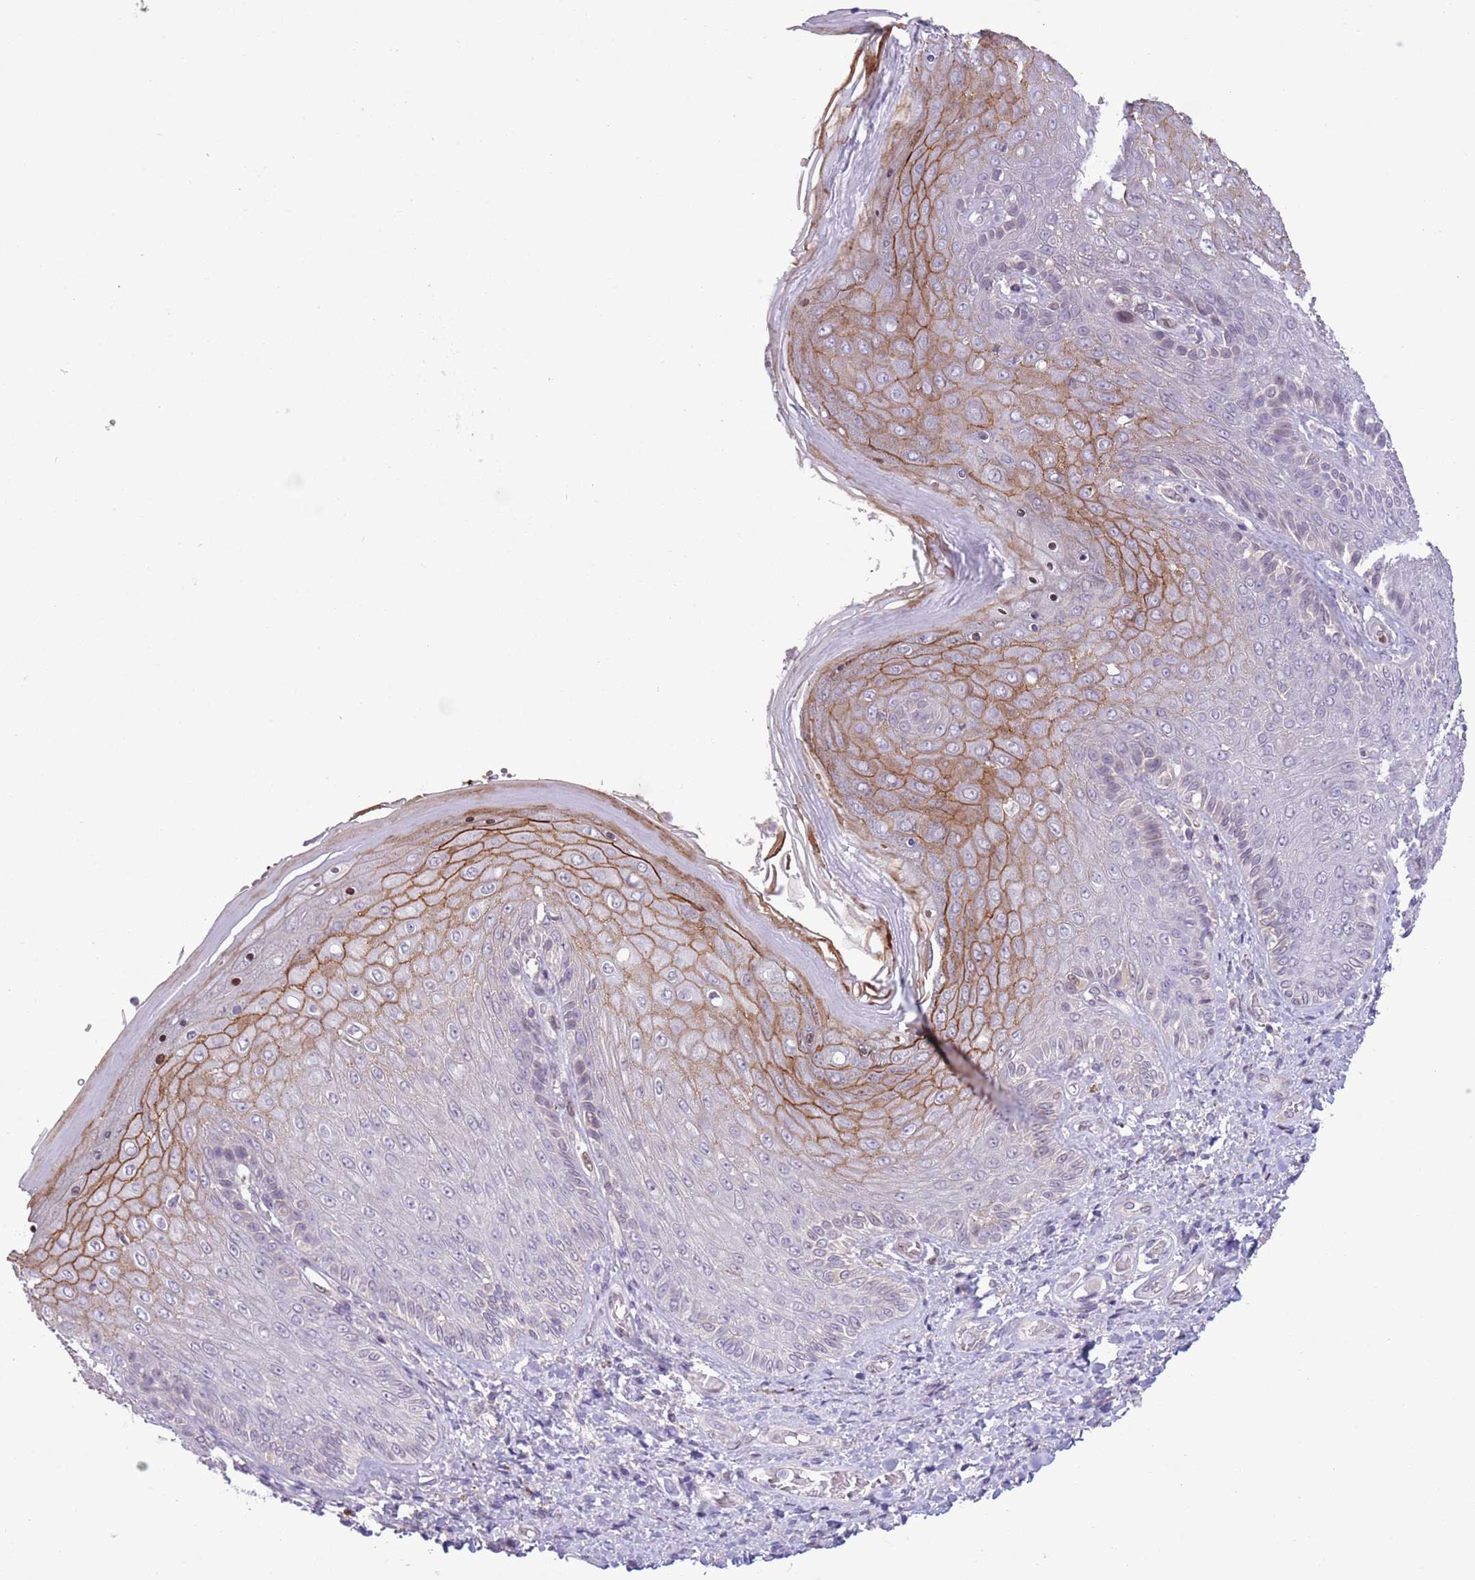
{"staining": {"intensity": "moderate", "quantity": "<25%", "location": "cytoplasmic/membranous"}, "tissue": "skin", "cell_type": "Epidermal cells", "image_type": "normal", "snomed": [{"axis": "morphology", "description": "Normal tissue, NOS"}, {"axis": "topography", "description": "Anal"}], "caption": "Immunohistochemistry (DAB (3,3'-diaminobenzidine)) staining of unremarkable human skin shows moderate cytoplasmic/membranous protein expression in approximately <25% of epidermal cells. Immunohistochemistry stains the protein of interest in brown and the nuclei are stained blue.", "gene": "CCND2", "patient": {"sex": "female", "age": 89}}